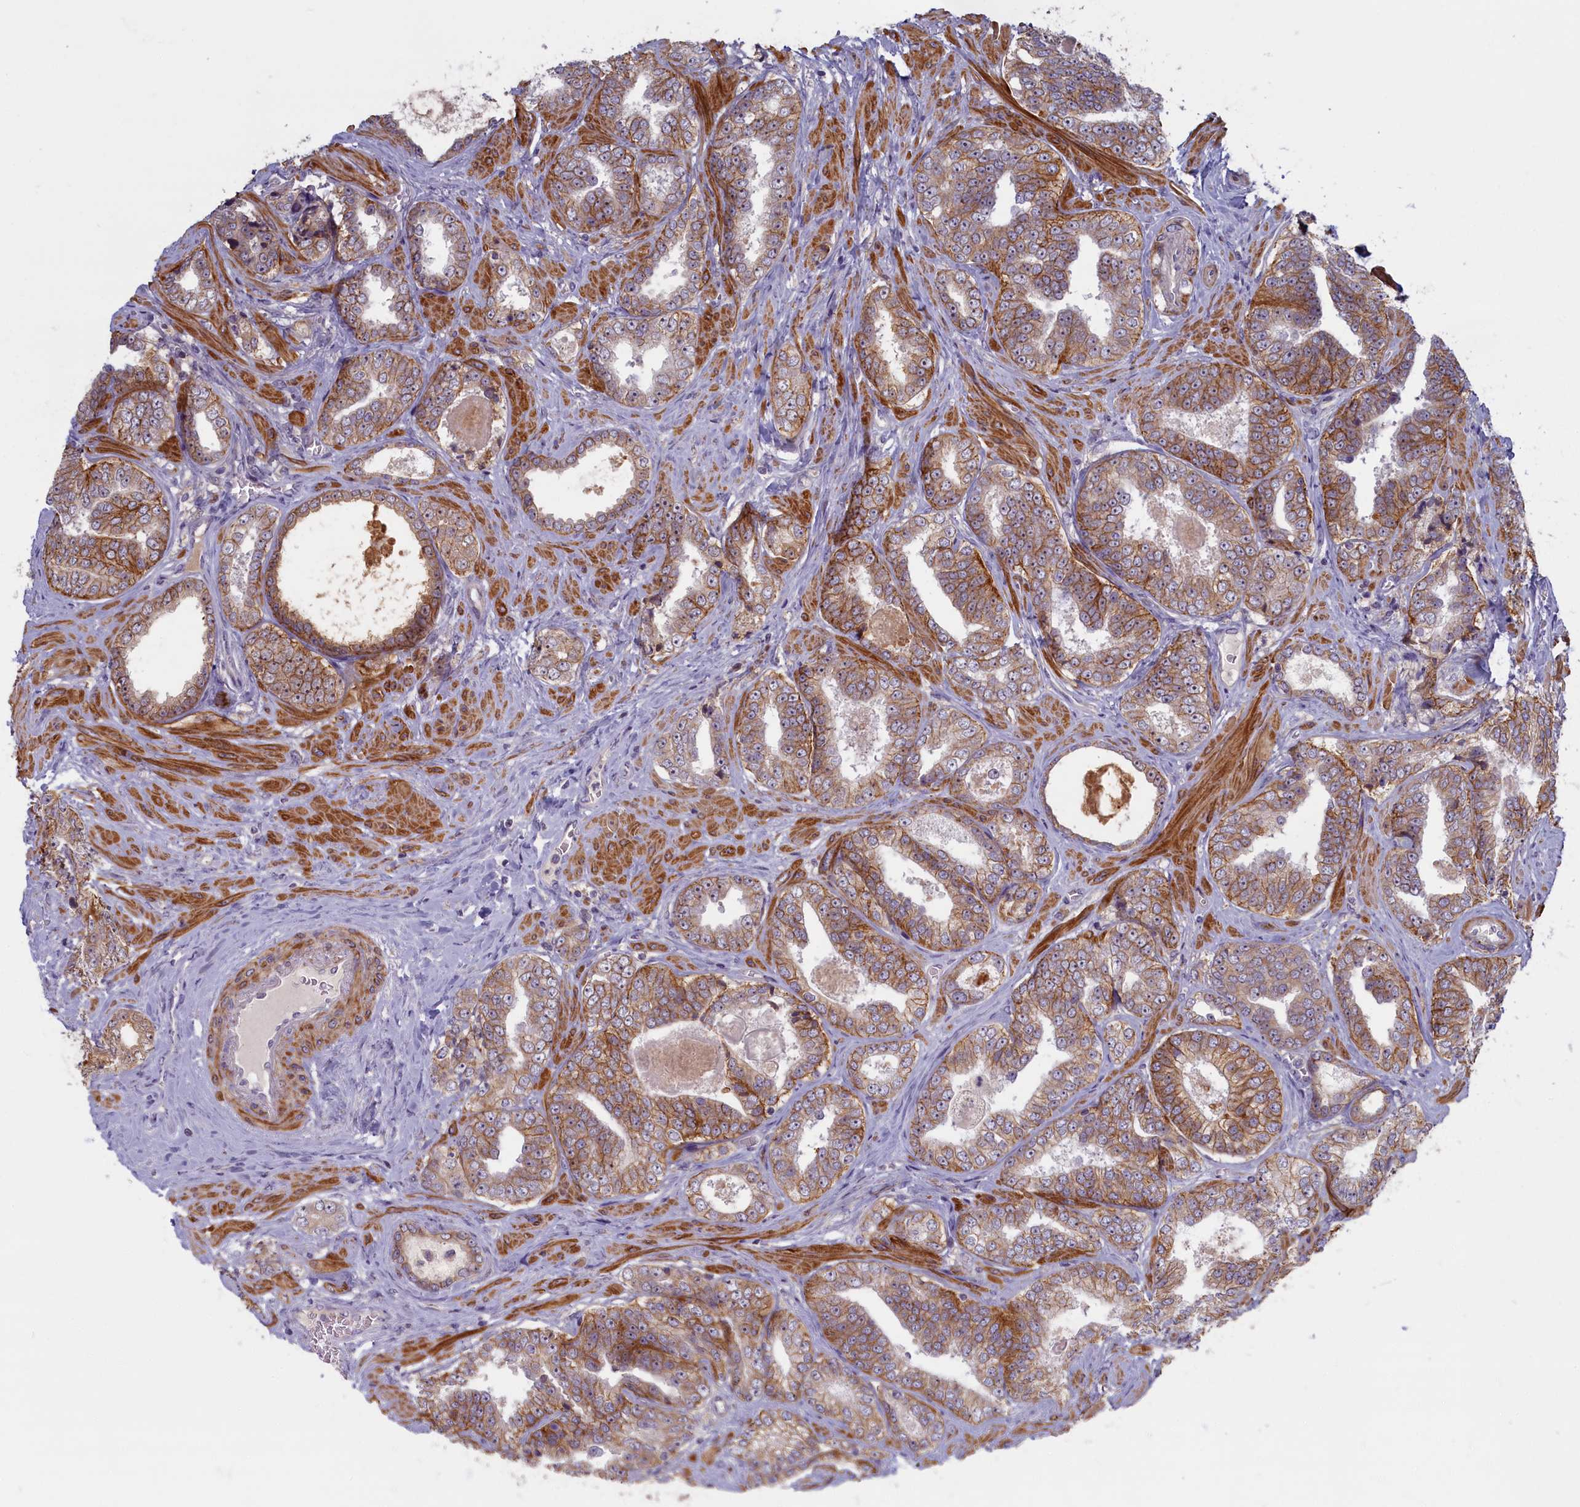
{"staining": {"intensity": "moderate", "quantity": "25%-75%", "location": "cytoplasmic/membranous"}, "tissue": "prostate cancer", "cell_type": "Tumor cells", "image_type": "cancer", "snomed": [{"axis": "morphology", "description": "Adenocarcinoma, High grade"}, {"axis": "topography", "description": "Prostate"}], "caption": "An image of human adenocarcinoma (high-grade) (prostate) stained for a protein exhibits moderate cytoplasmic/membranous brown staining in tumor cells.", "gene": "TRPM4", "patient": {"sex": "male", "age": 67}}